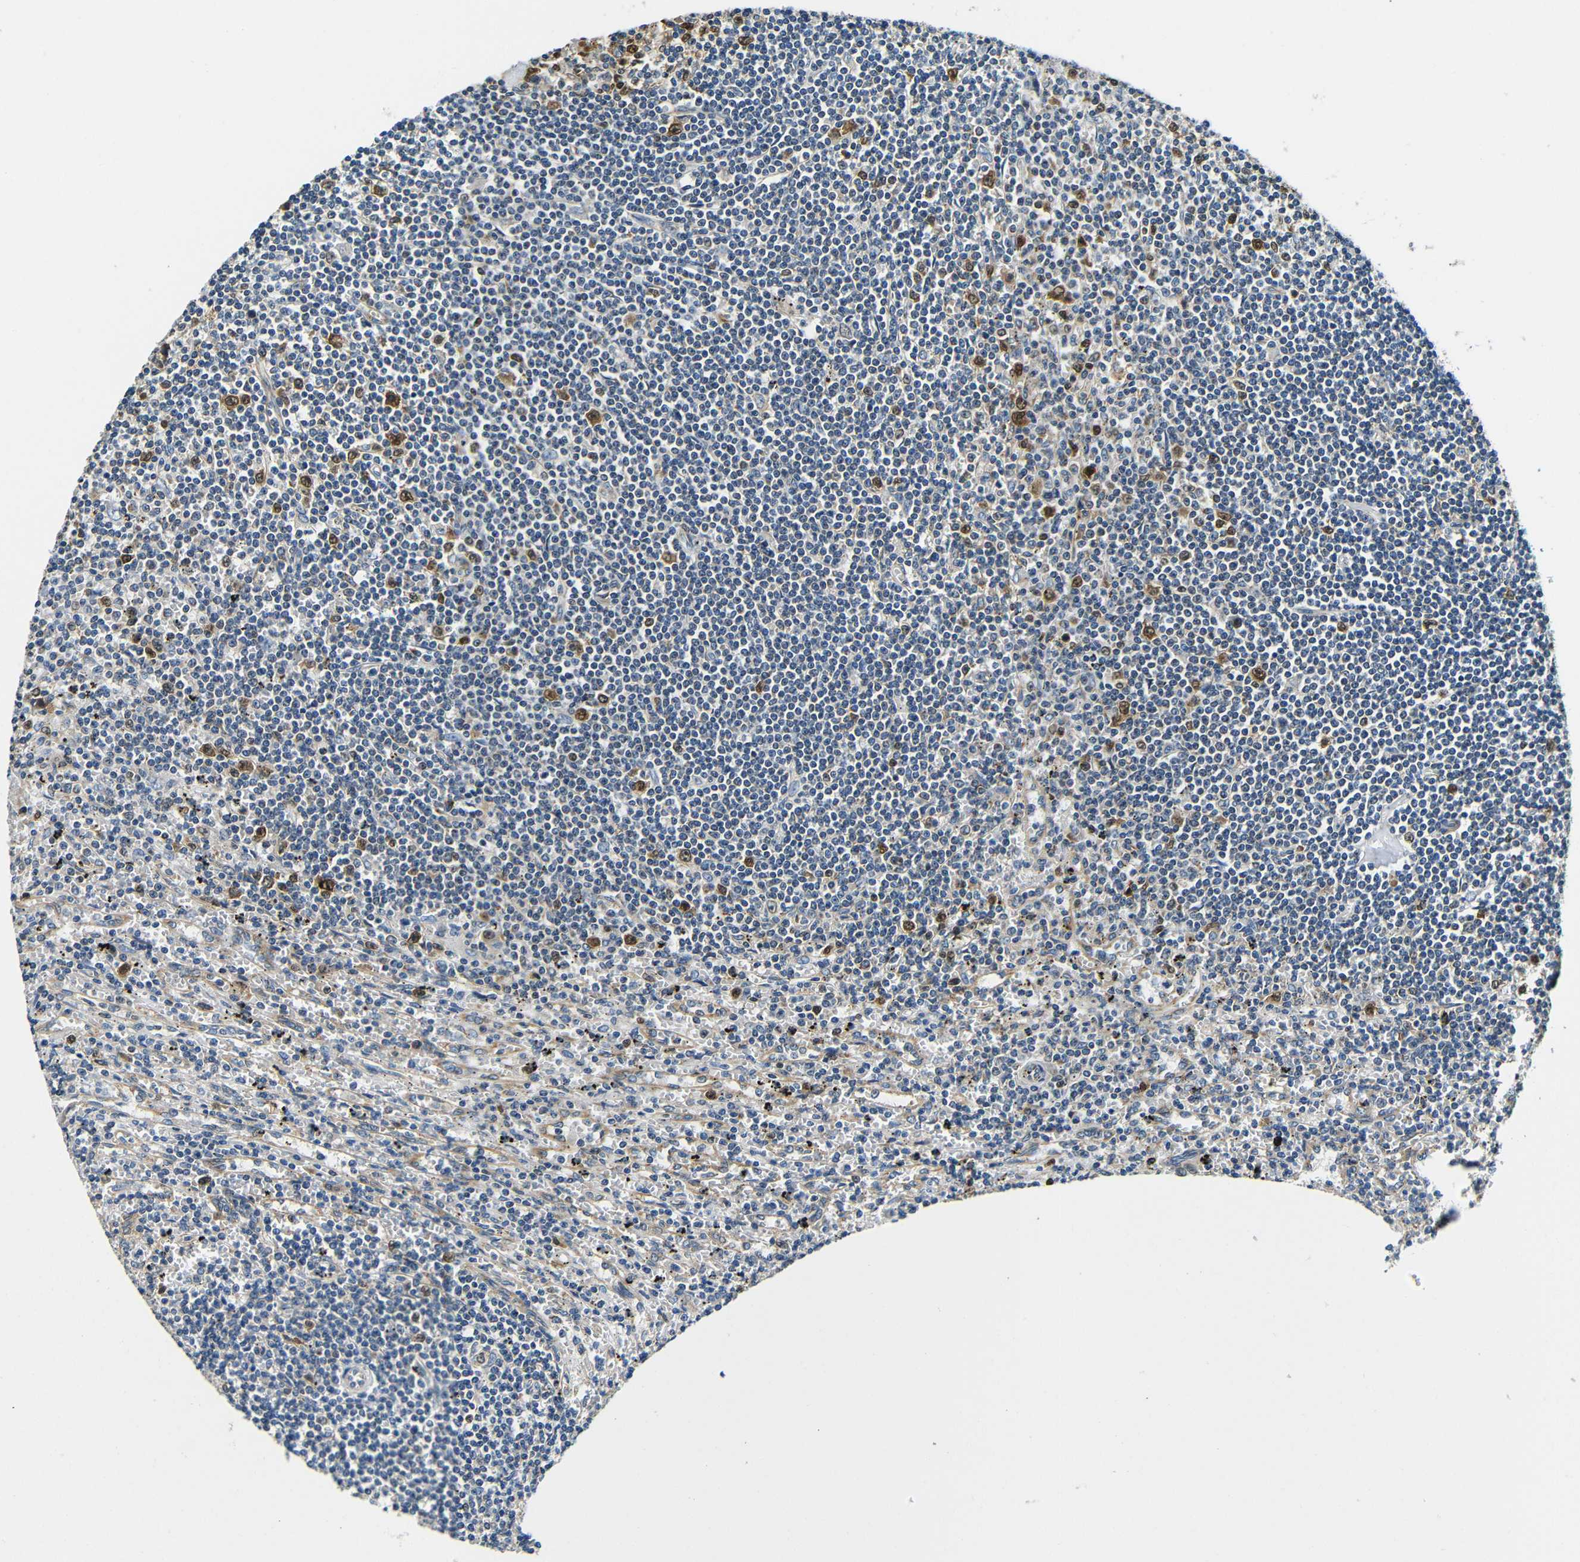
{"staining": {"intensity": "strong", "quantity": "<25%", "location": "cytoplasmic/membranous,nuclear"}, "tissue": "lymphoma", "cell_type": "Tumor cells", "image_type": "cancer", "snomed": [{"axis": "morphology", "description": "Malignant lymphoma, non-Hodgkin's type, Low grade"}, {"axis": "topography", "description": "Spleen"}], "caption": "IHC staining of lymphoma, which reveals medium levels of strong cytoplasmic/membranous and nuclear staining in approximately <25% of tumor cells indicating strong cytoplasmic/membranous and nuclear protein positivity. The staining was performed using DAB (brown) for protein detection and nuclei were counterstained in hematoxylin (blue).", "gene": "VAPB", "patient": {"sex": "male", "age": 76}}